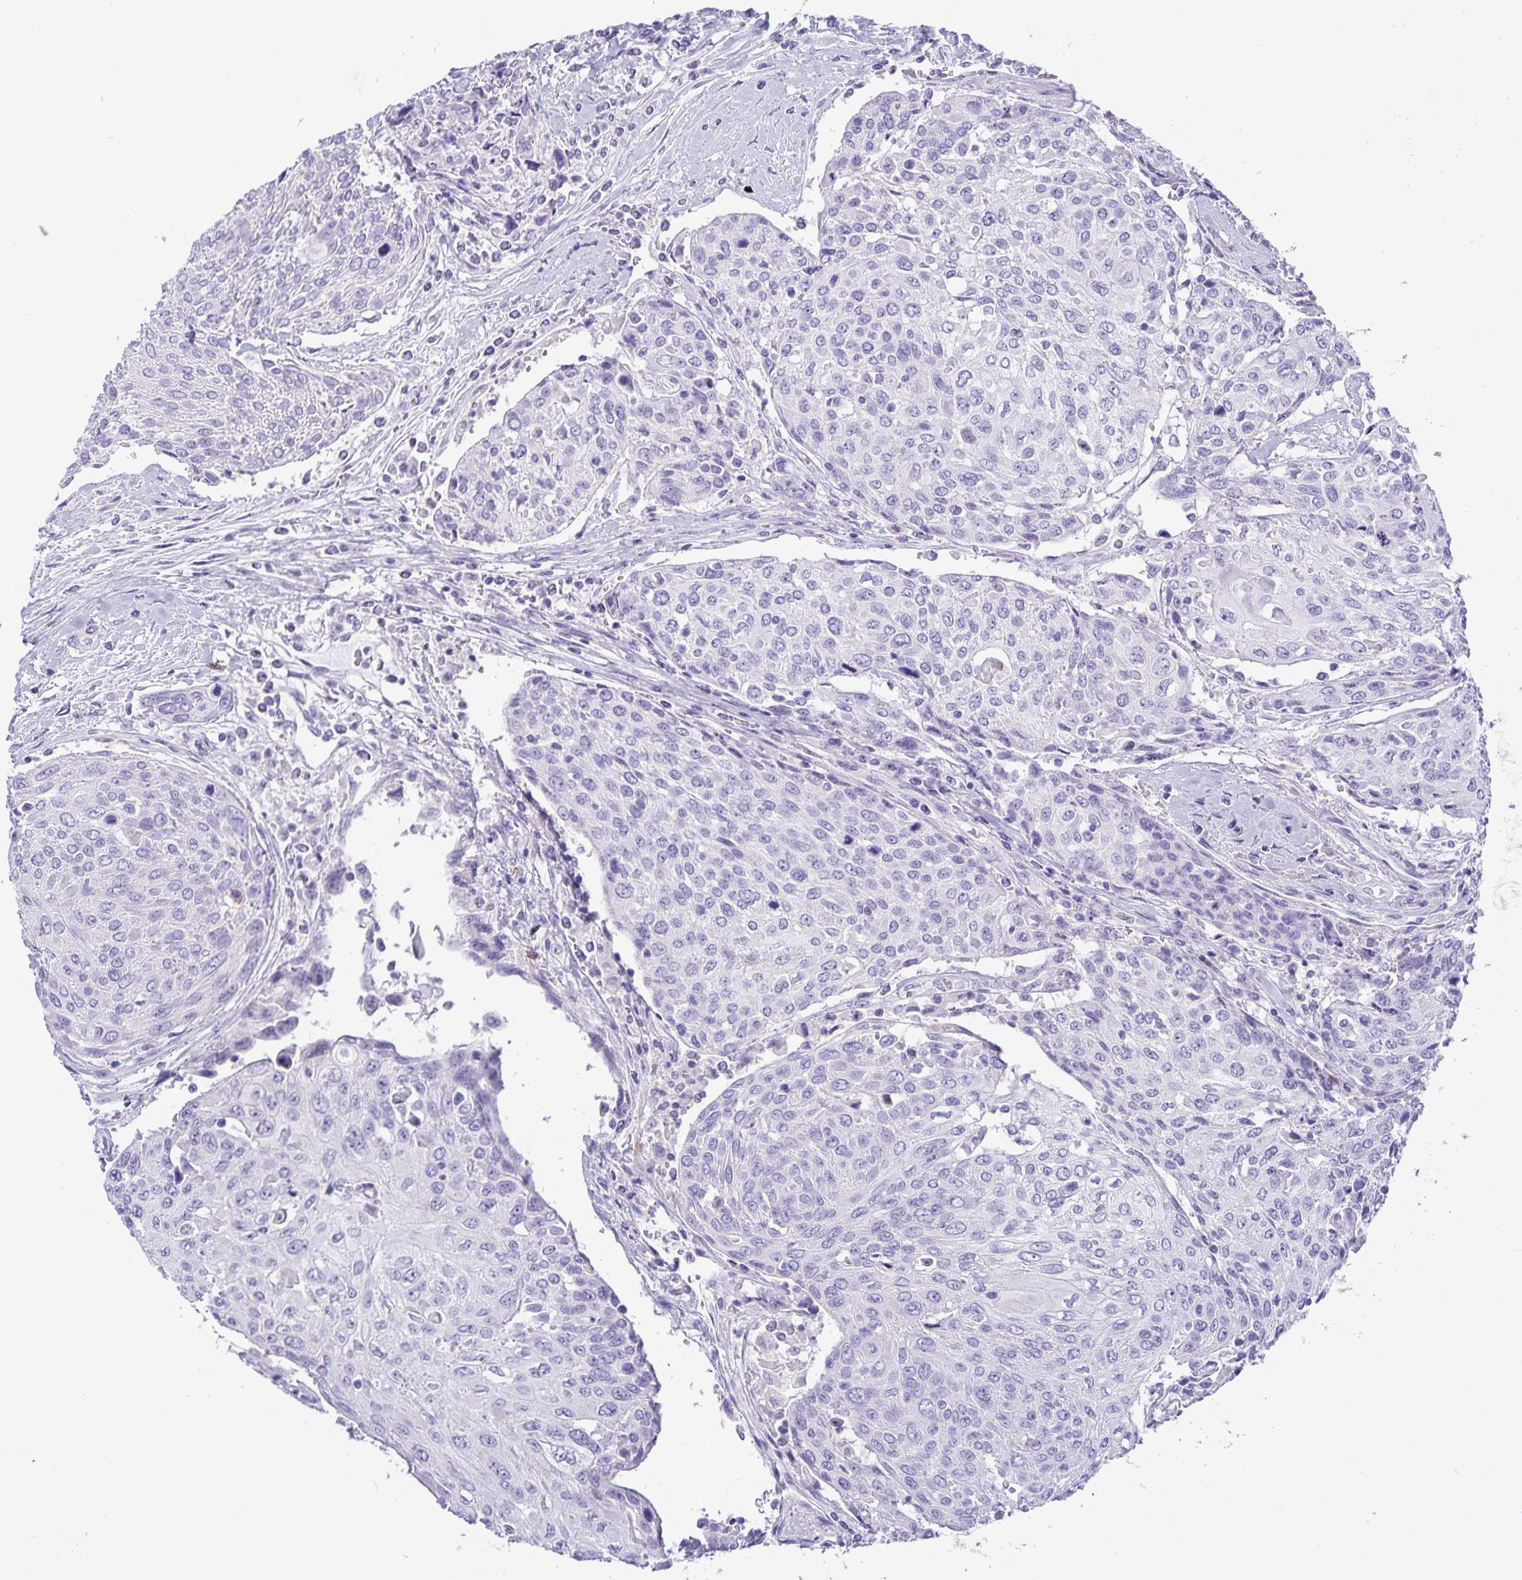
{"staining": {"intensity": "negative", "quantity": "none", "location": "none"}, "tissue": "urothelial cancer", "cell_type": "Tumor cells", "image_type": "cancer", "snomed": [{"axis": "morphology", "description": "Urothelial carcinoma, High grade"}, {"axis": "topography", "description": "Urinary bladder"}], "caption": "There is no significant expression in tumor cells of high-grade urothelial carcinoma.", "gene": "IBTK", "patient": {"sex": "female", "age": 70}}